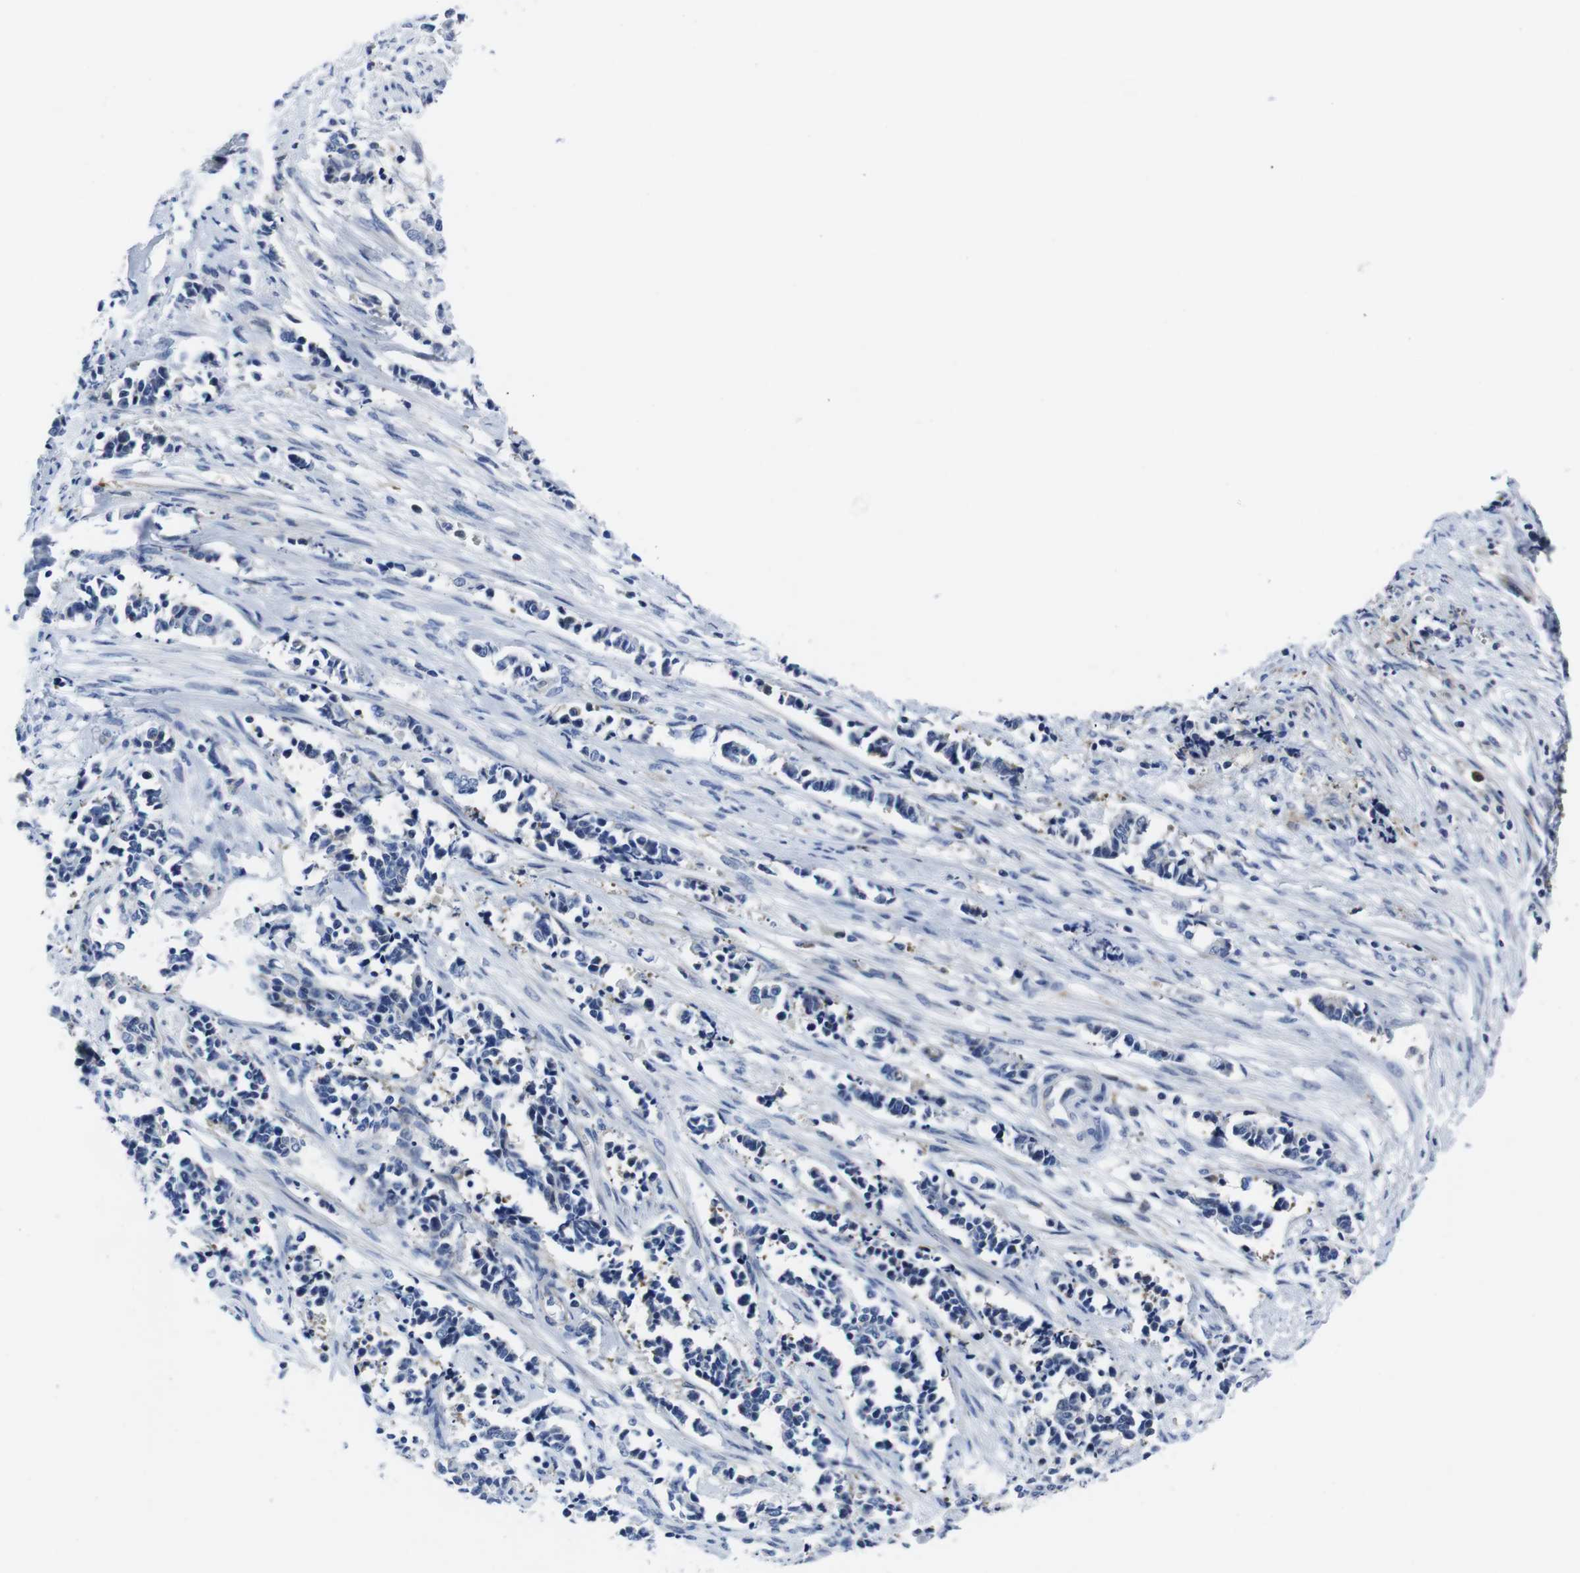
{"staining": {"intensity": "negative", "quantity": "none", "location": "none"}, "tissue": "cervical cancer", "cell_type": "Tumor cells", "image_type": "cancer", "snomed": [{"axis": "morphology", "description": "Normal tissue, NOS"}, {"axis": "morphology", "description": "Squamous cell carcinoma, NOS"}, {"axis": "topography", "description": "Cervix"}], "caption": "Immunohistochemistry image of cervical cancer stained for a protein (brown), which shows no positivity in tumor cells.", "gene": "EIF4A1", "patient": {"sex": "female", "age": 35}}